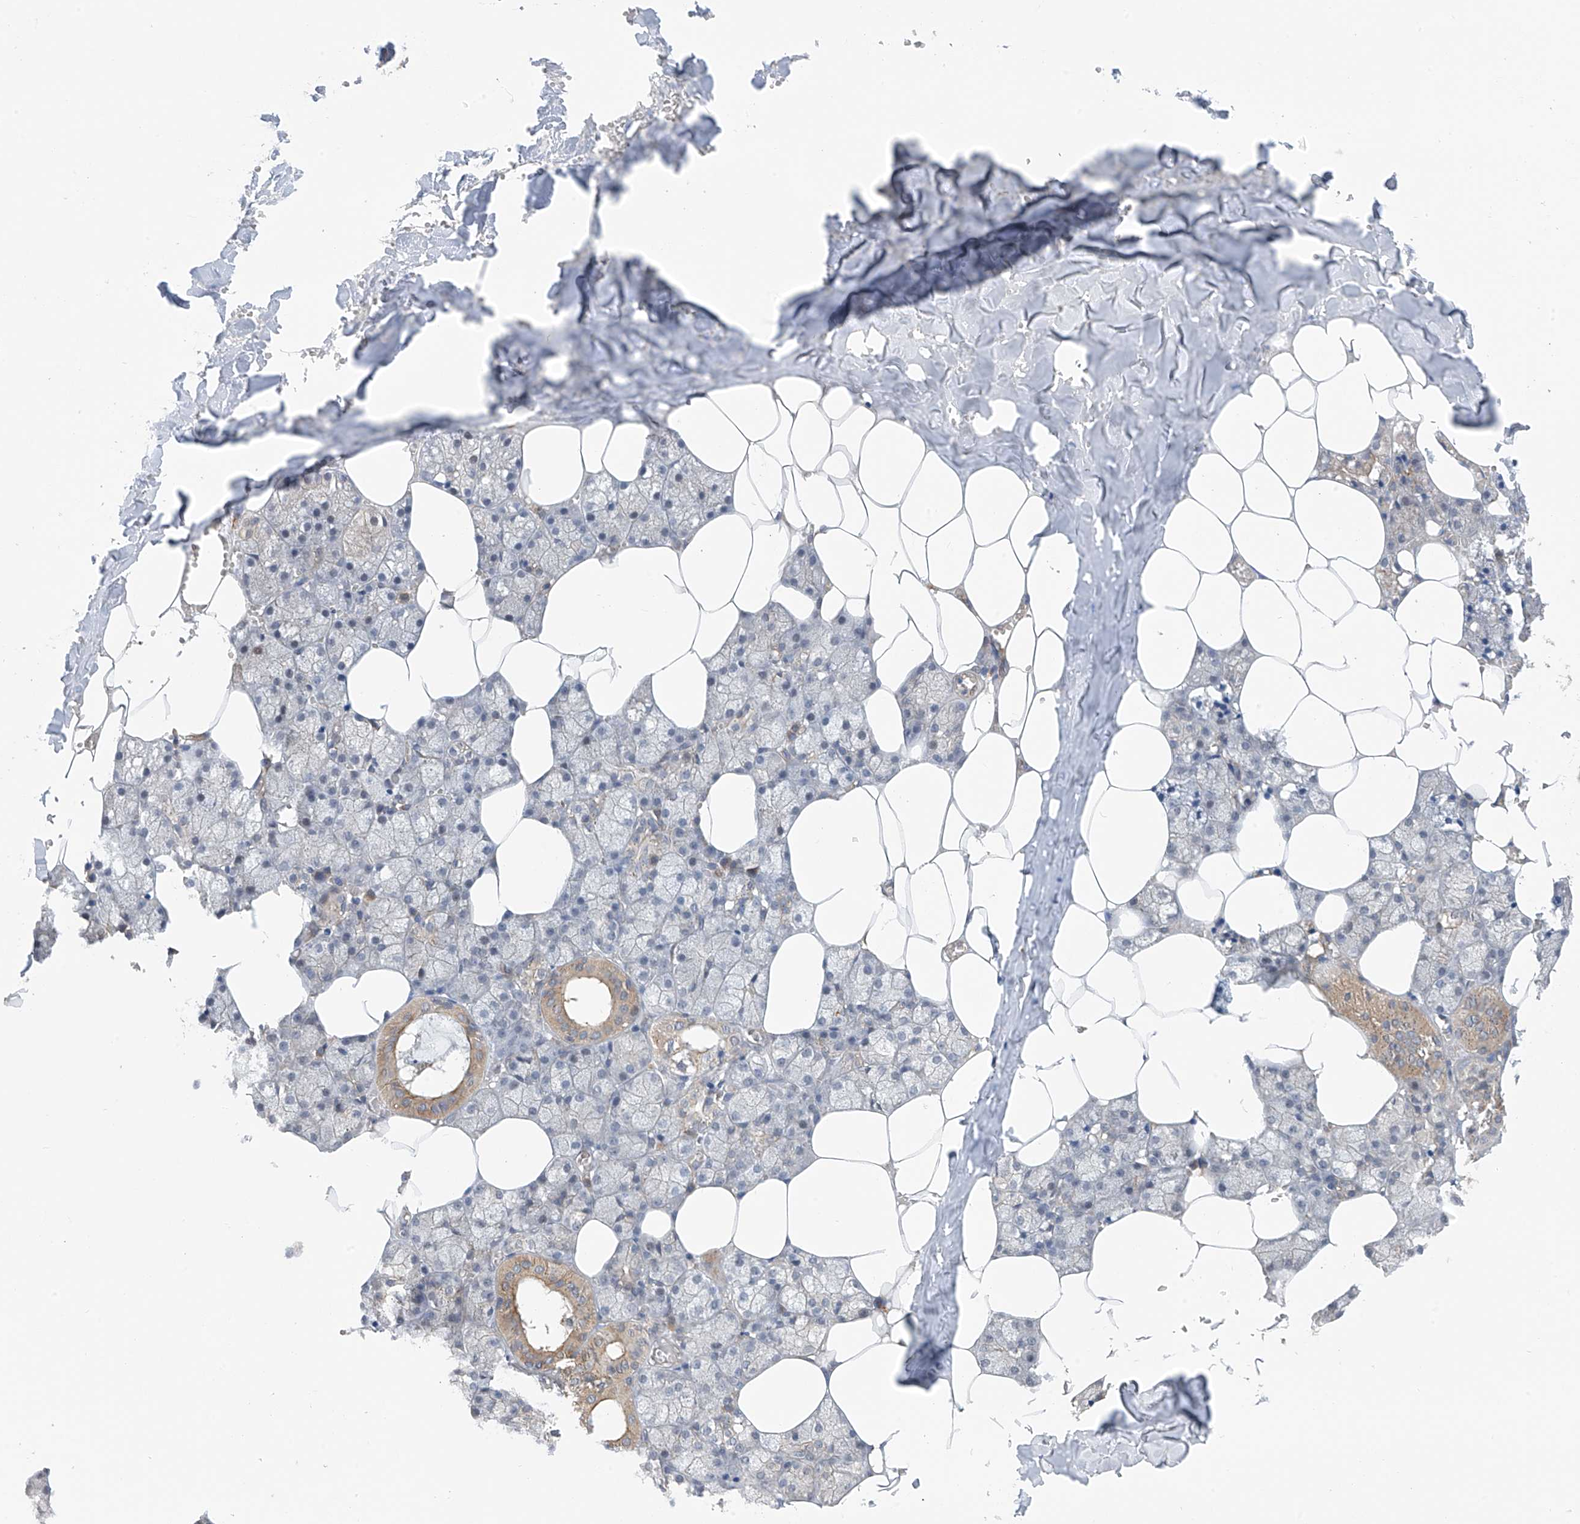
{"staining": {"intensity": "moderate", "quantity": "<25%", "location": "cytoplasmic/membranous"}, "tissue": "salivary gland", "cell_type": "Glandular cells", "image_type": "normal", "snomed": [{"axis": "morphology", "description": "Normal tissue, NOS"}, {"axis": "topography", "description": "Salivary gland"}], "caption": "High-power microscopy captured an immunohistochemistry image of normal salivary gland, revealing moderate cytoplasmic/membranous expression in about <25% of glandular cells. (DAB IHC, brown staining for protein, blue staining for nuclei).", "gene": "CHPF", "patient": {"sex": "male", "age": 62}}